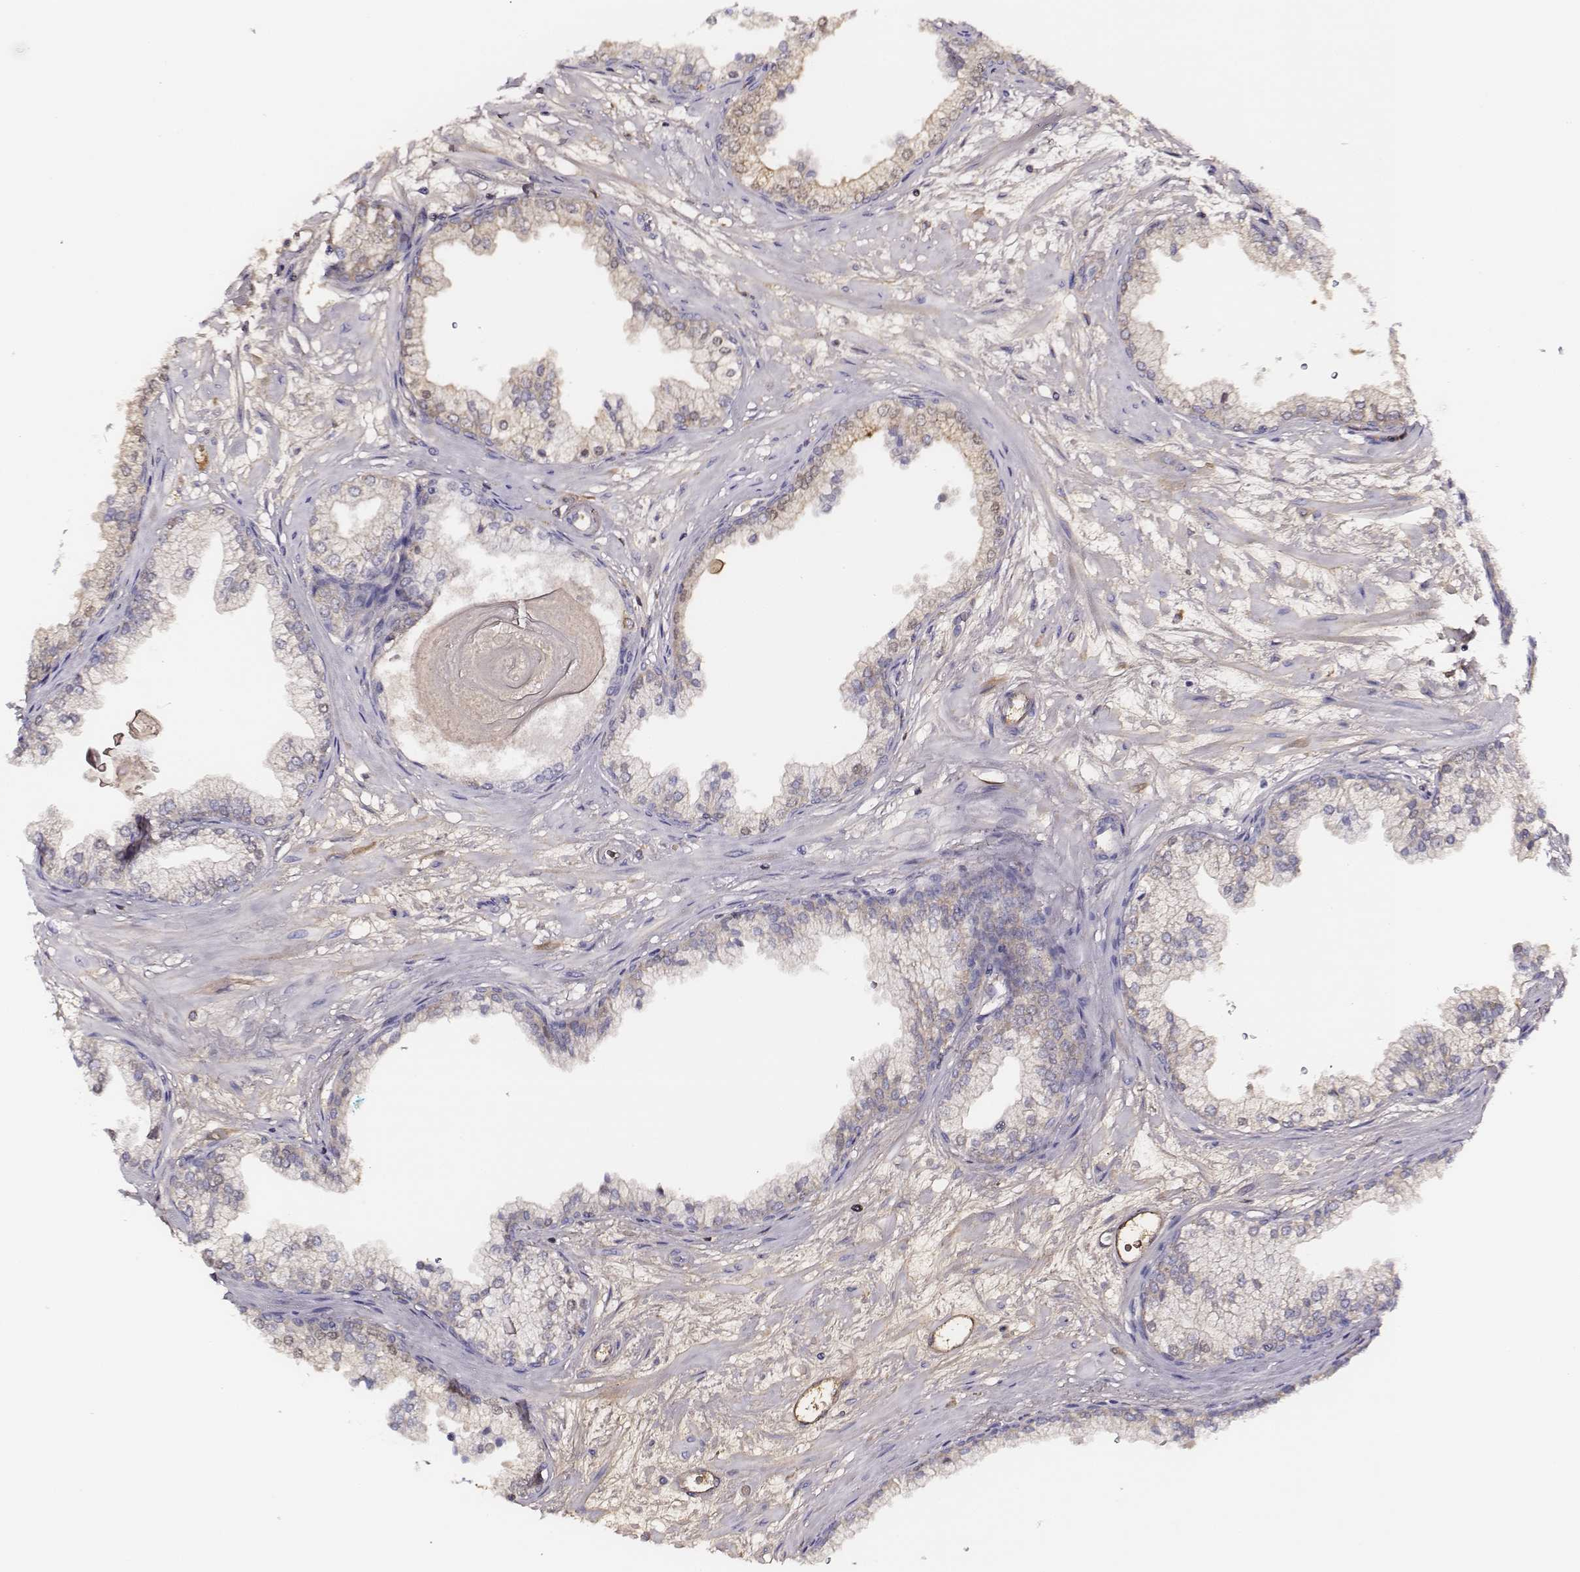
{"staining": {"intensity": "negative", "quantity": "none", "location": "none"}, "tissue": "prostate", "cell_type": "Glandular cells", "image_type": "normal", "snomed": [{"axis": "morphology", "description": "Normal tissue, NOS"}, {"axis": "topography", "description": "Prostate"}, {"axis": "topography", "description": "Peripheral nerve tissue"}], "caption": "High magnification brightfield microscopy of unremarkable prostate stained with DAB (brown) and counterstained with hematoxylin (blue): glandular cells show no significant positivity.", "gene": "TF", "patient": {"sex": "male", "age": 61}}